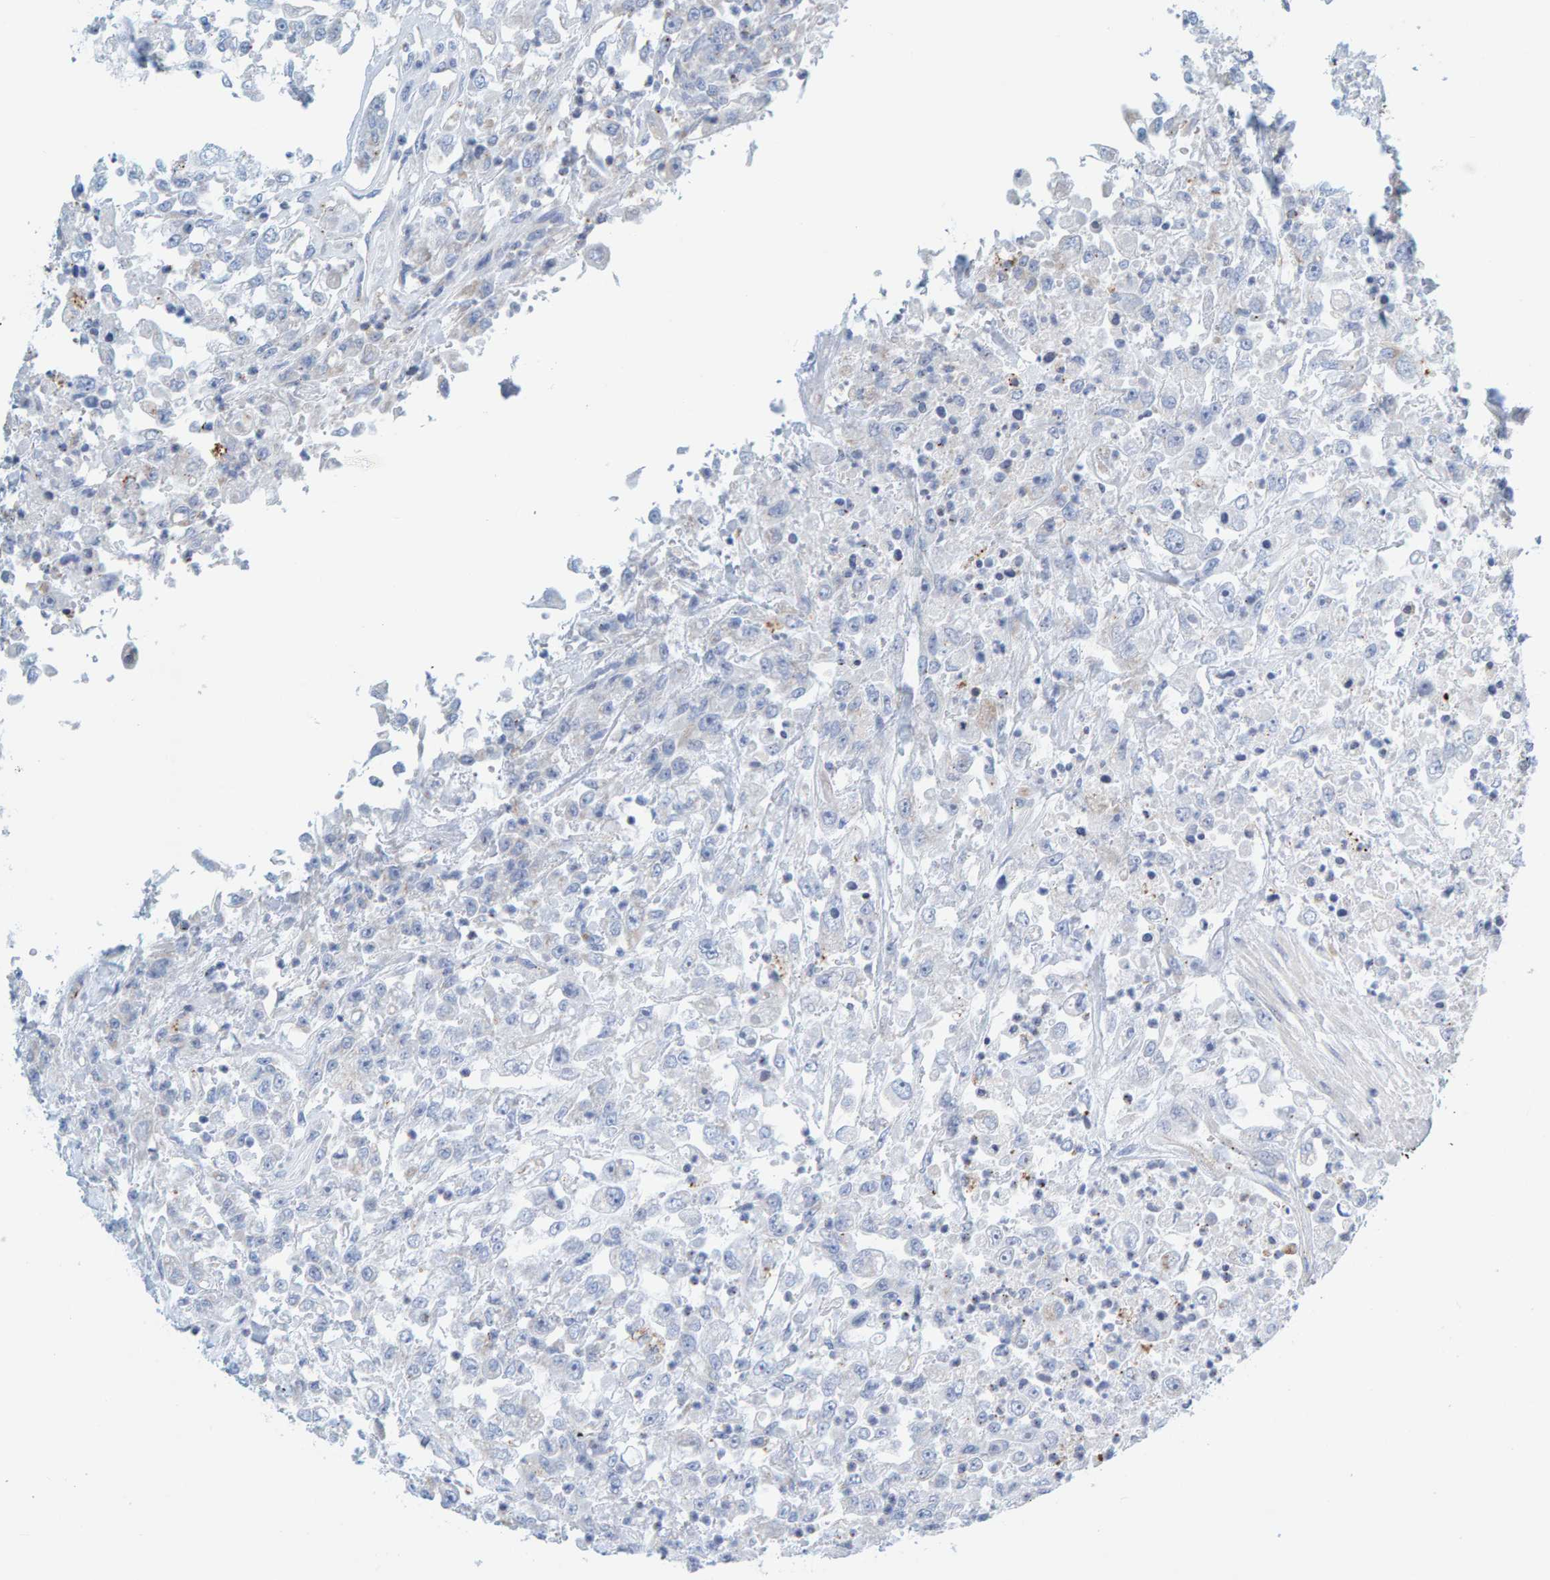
{"staining": {"intensity": "negative", "quantity": "none", "location": "none"}, "tissue": "urothelial cancer", "cell_type": "Tumor cells", "image_type": "cancer", "snomed": [{"axis": "morphology", "description": "Urothelial carcinoma, High grade"}, {"axis": "topography", "description": "Urinary bladder"}], "caption": "Immunohistochemical staining of human urothelial cancer reveals no significant positivity in tumor cells.", "gene": "BIN3", "patient": {"sex": "male", "age": 46}}